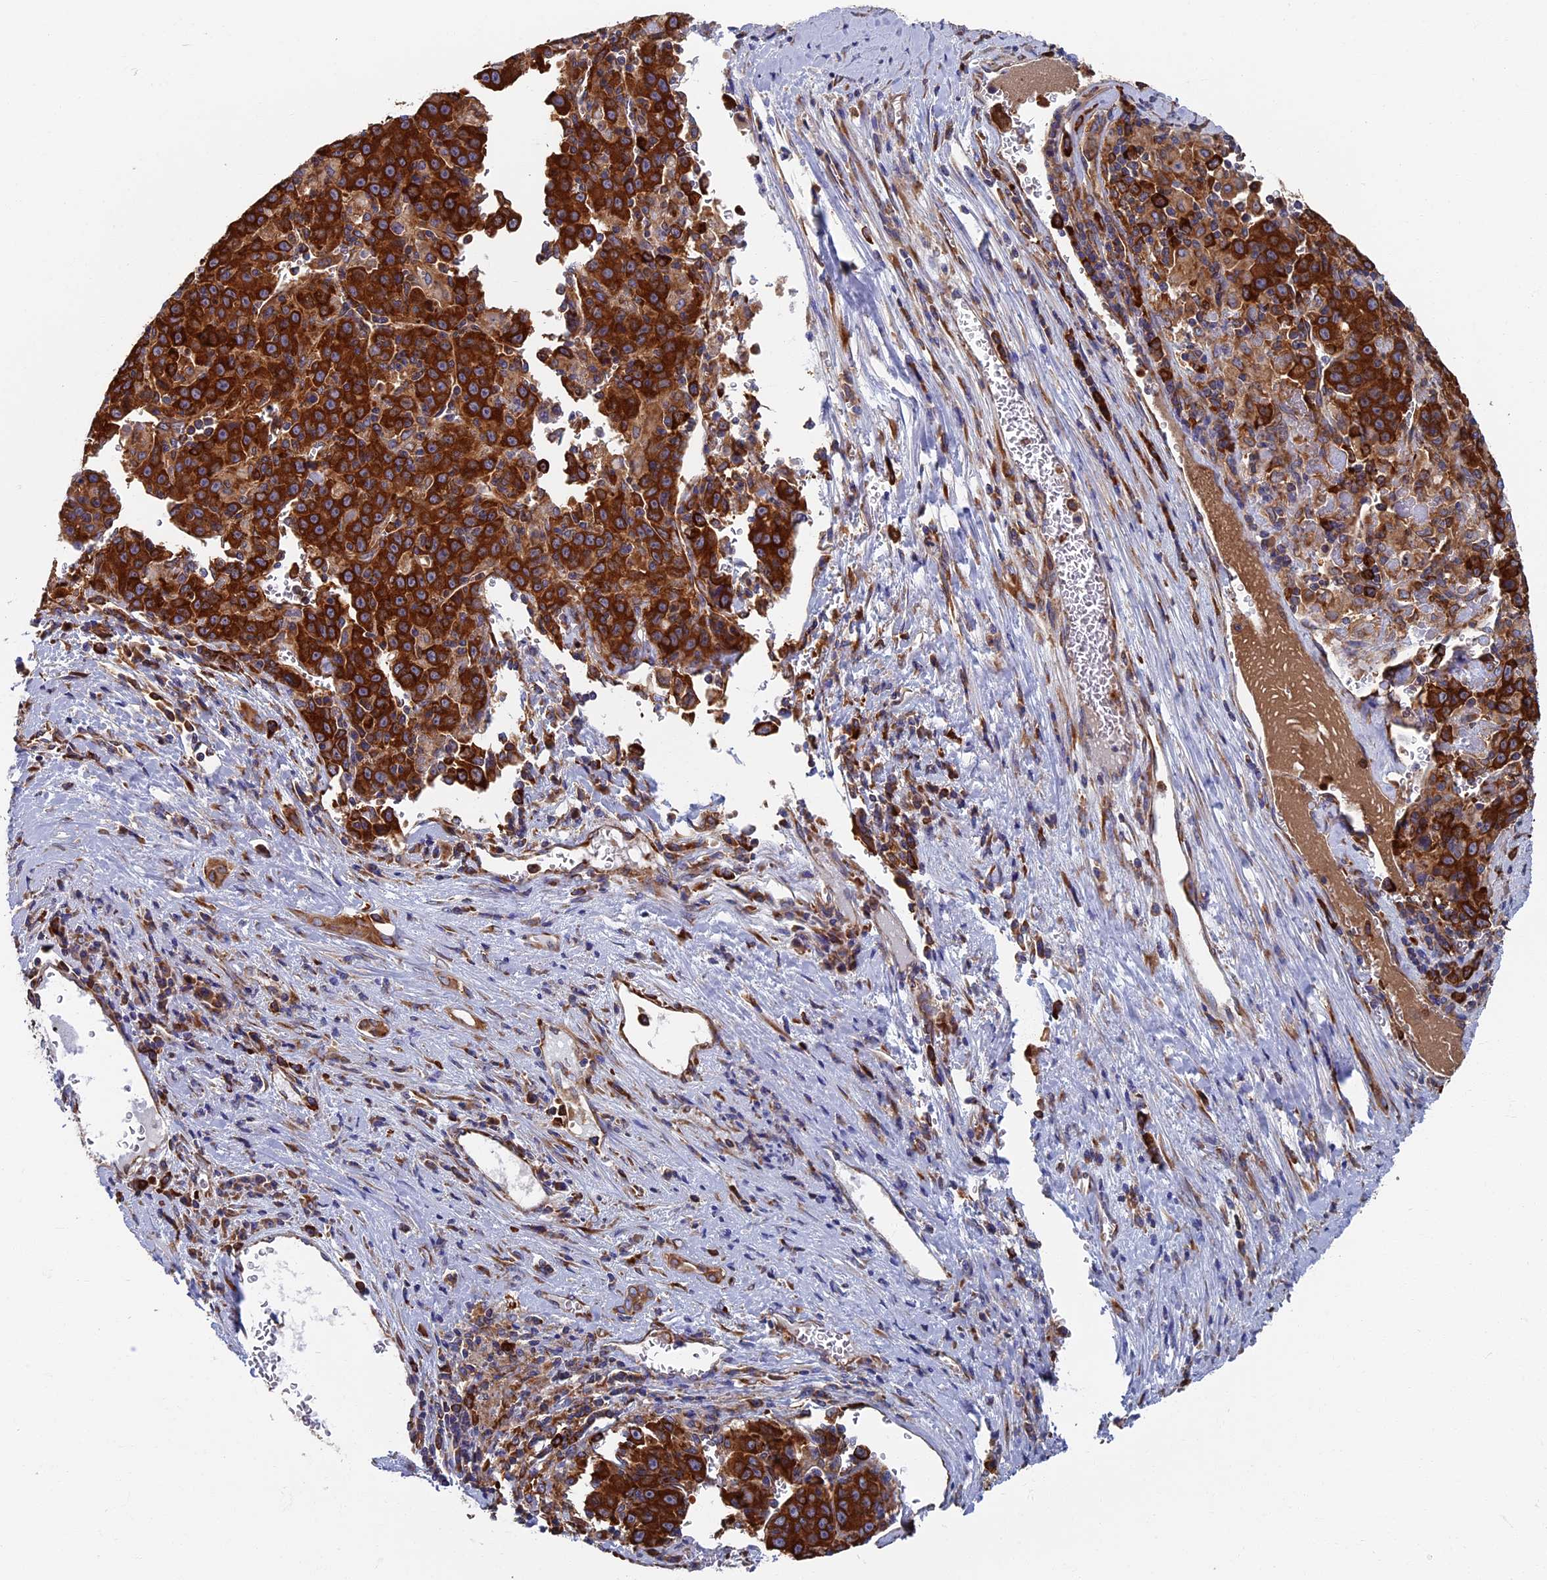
{"staining": {"intensity": "strong", "quantity": ">75%", "location": "cytoplasmic/membranous,nuclear"}, "tissue": "liver cancer", "cell_type": "Tumor cells", "image_type": "cancer", "snomed": [{"axis": "morphology", "description": "Carcinoma, Hepatocellular, NOS"}, {"axis": "topography", "description": "Liver"}], "caption": "Immunohistochemical staining of liver hepatocellular carcinoma exhibits high levels of strong cytoplasmic/membranous and nuclear expression in approximately >75% of tumor cells. The staining was performed using DAB (3,3'-diaminobenzidine), with brown indicating positive protein expression. Nuclei are stained blue with hematoxylin.", "gene": "YBX1", "patient": {"sex": "female", "age": 53}}